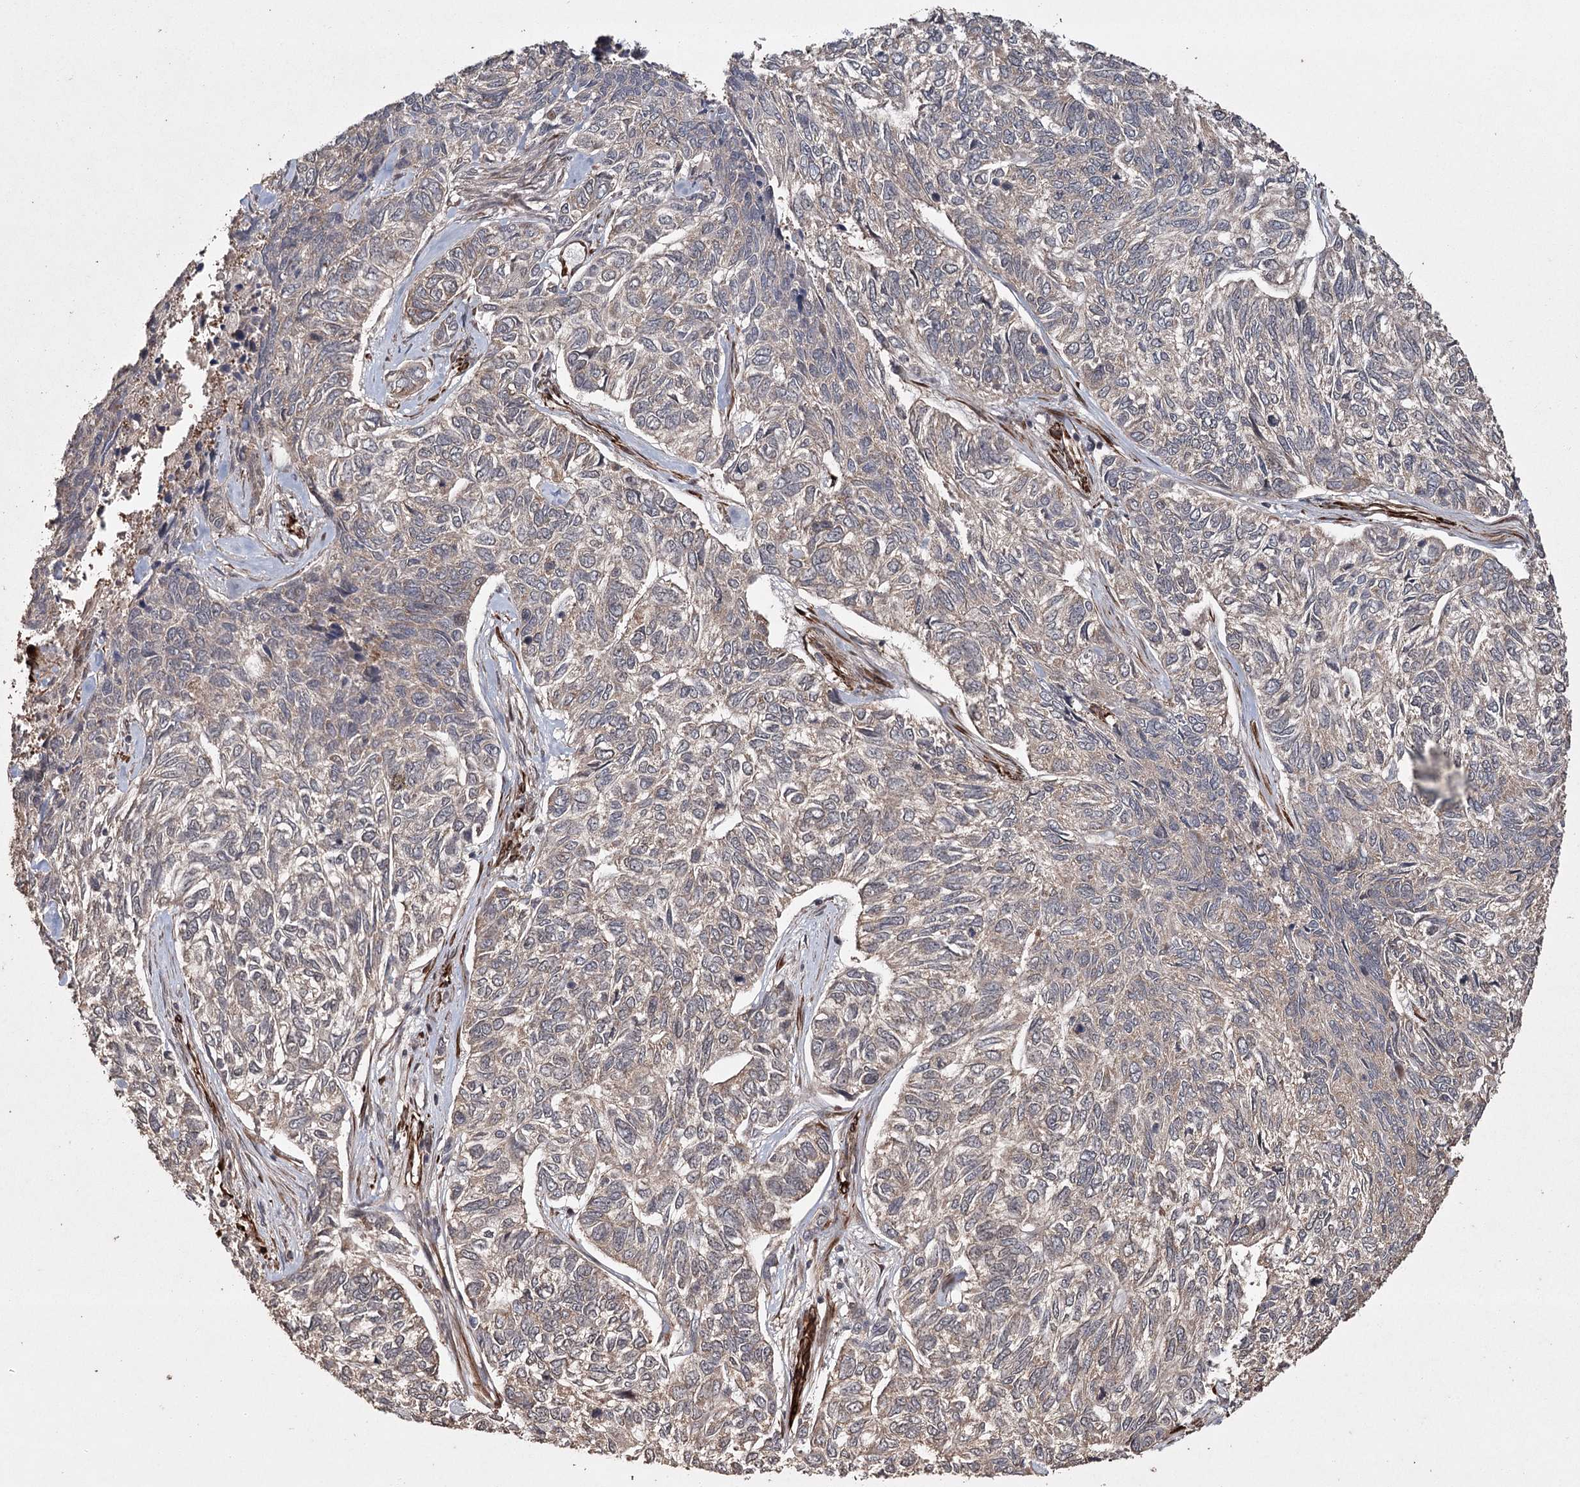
{"staining": {"intensity": "moderate", "quantity": "25%-75%", "location": "cytoplasmic/membranous"}, "tissue": "skin cancer", "cell_type": "Tumor cells", "image_type": "cancer", "snomed": [{"axis": "morphology", "description": "Basal cell carcinoma"}, {"axis": "topography", "description": "Skin"}], "caption": "Moderate cytoplasmic/membranous expression is seen in about 25%-75% of tumor cells in basal cell carcinoma (skin).", "gene": "RPAP3", "patient": {"sex": "female", "age": 65}}